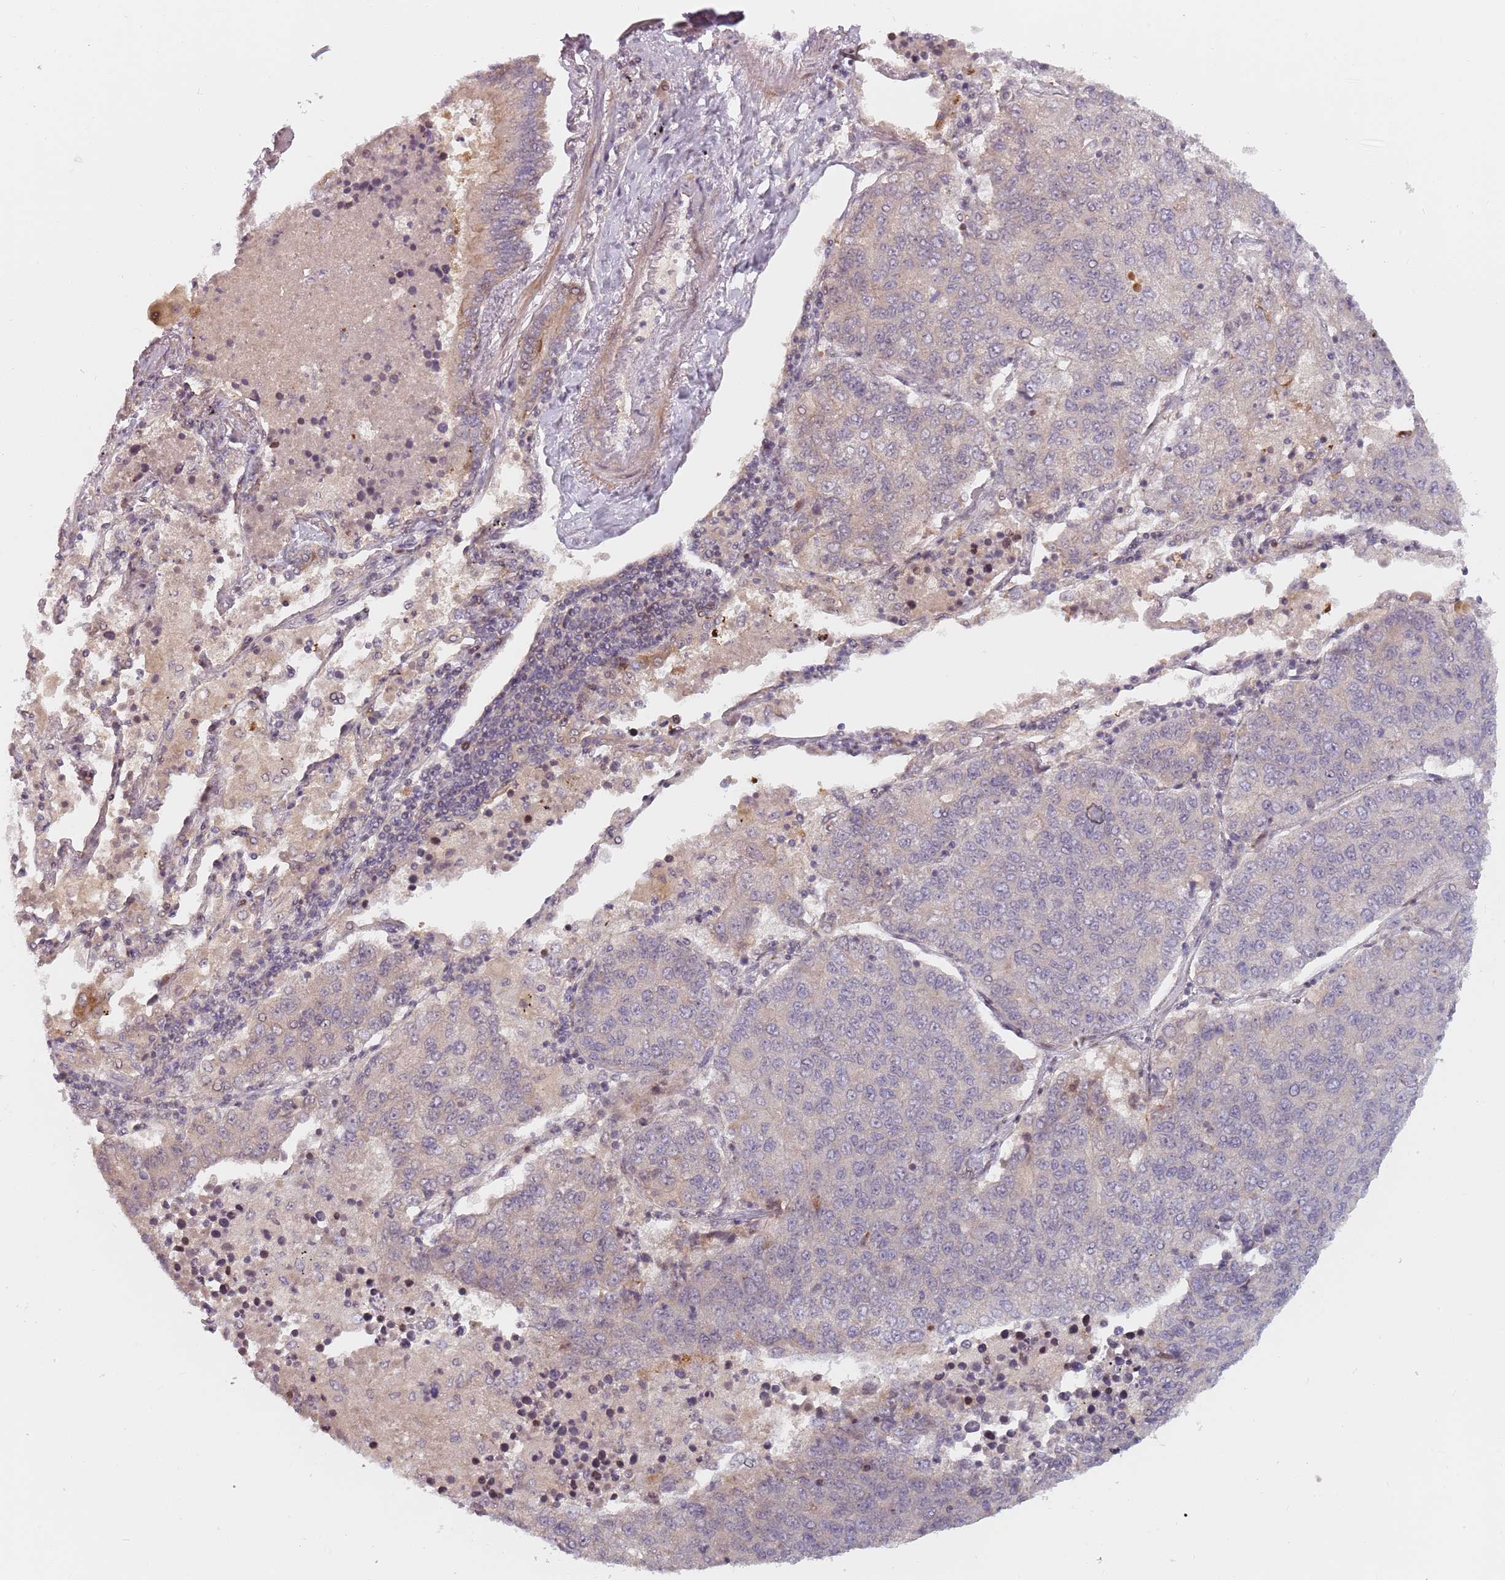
{"staining": {"intensity": "negative", "quantity": "none", "location": "none"}, "tissue": "lung cancer", "cell_type": "Tumor cells", "image_type": "cancer", "snomed": [{"axis": "morphology", "description": "Squamous cell carcinoma, NOS"}, {"axis": "topography", "description": "Lung"}], "caption": "A high-resolution histopathology image shows IHC staining of lung cancer (squamous cell carcinoma), which displays no significant positivity in tumor cells.", "gene": "RPS6KA2", "patient": {"sex": "female", "age": 70}}